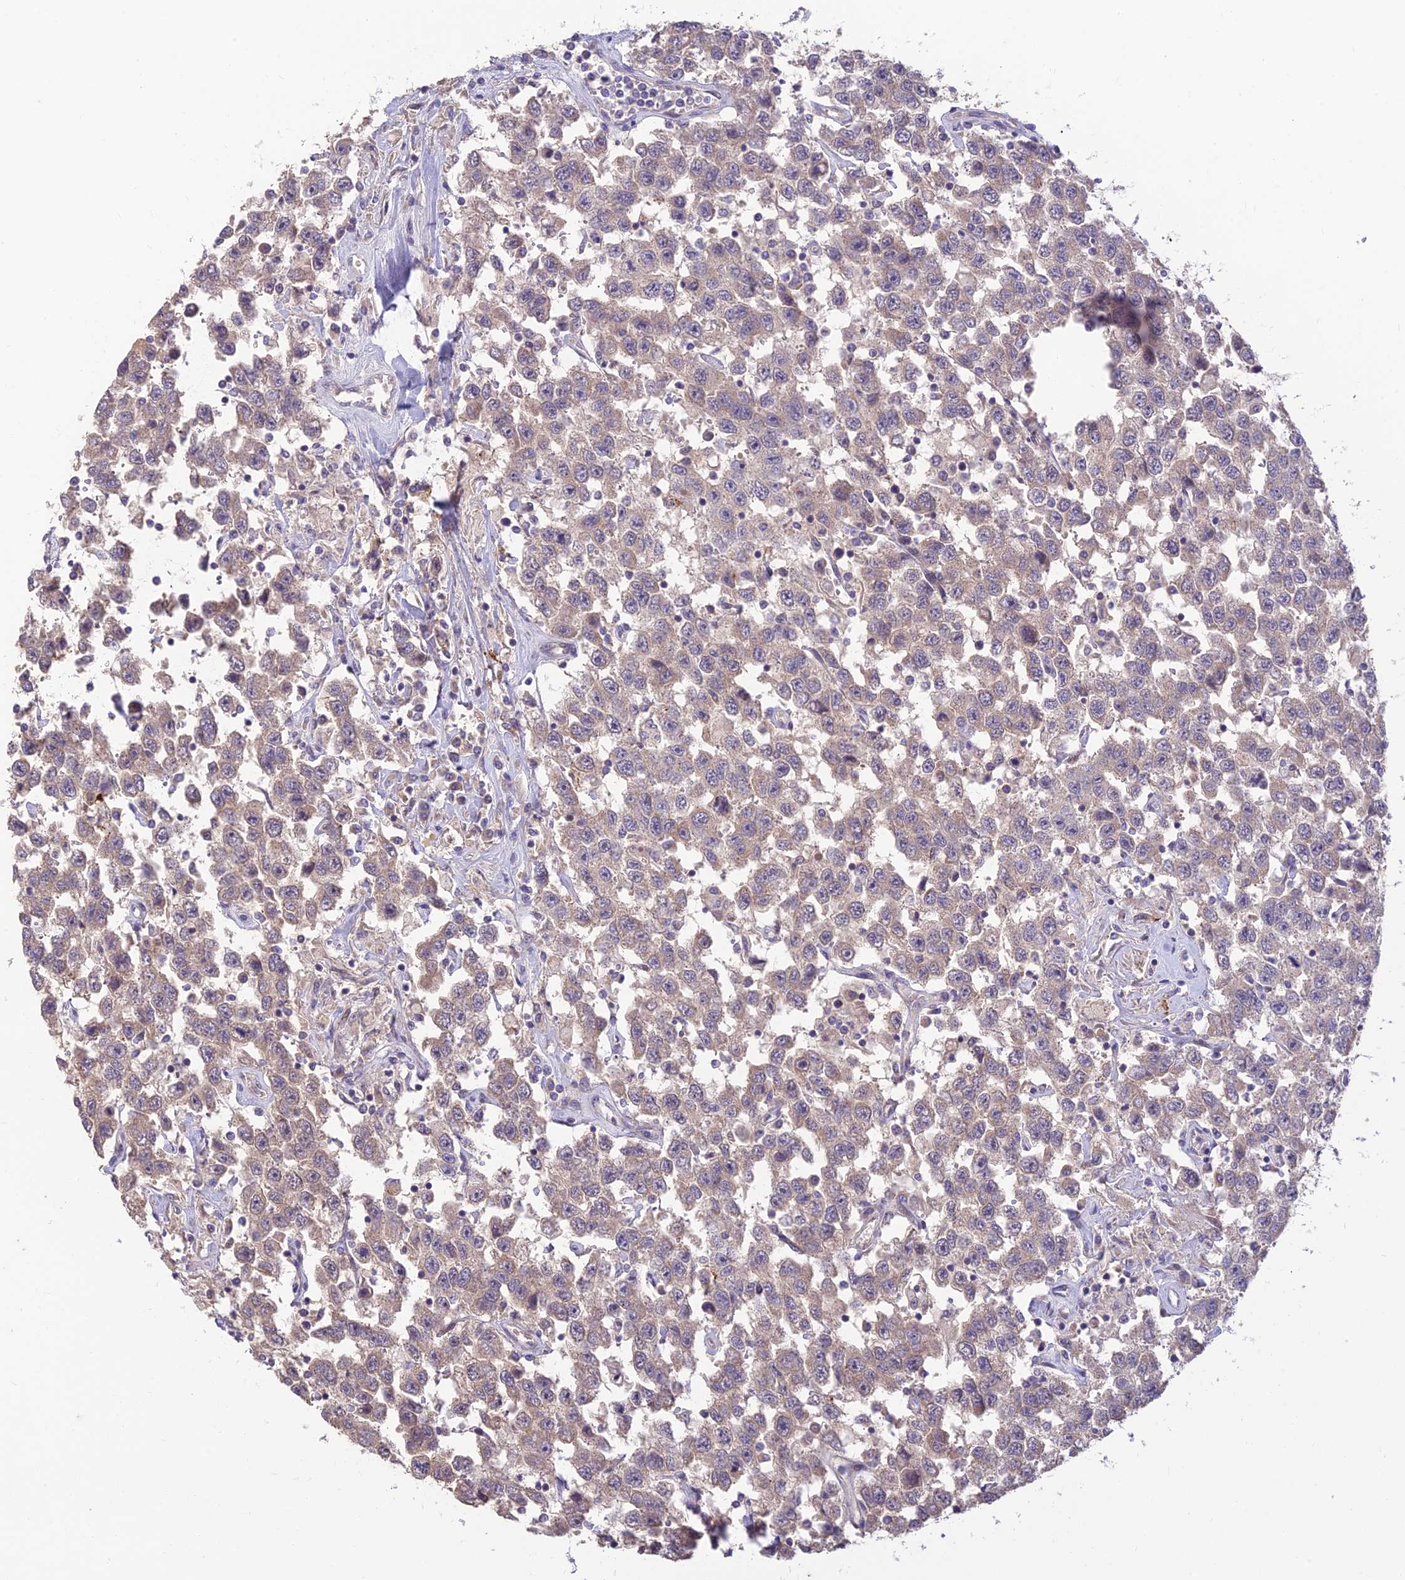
{"staining": {"intensity": "weak", "quantity": "<25%", "location": "cytoplasmic/membranous"}, "tissue": "testis cancer", "cell_type": "Tumor cells", "image_type": "cancer", "snomed": [{"axis": "morphology", "description": "Seminoma, NOS"}, {"axis": "topography", "description": "Testis"}], "caption": "DAB immunohistochemical staining of human testis cancer reveals no significant positivity in tumor cells.", "gene": "ASPDH", "patient": {"sex": "male", "age": 41}}